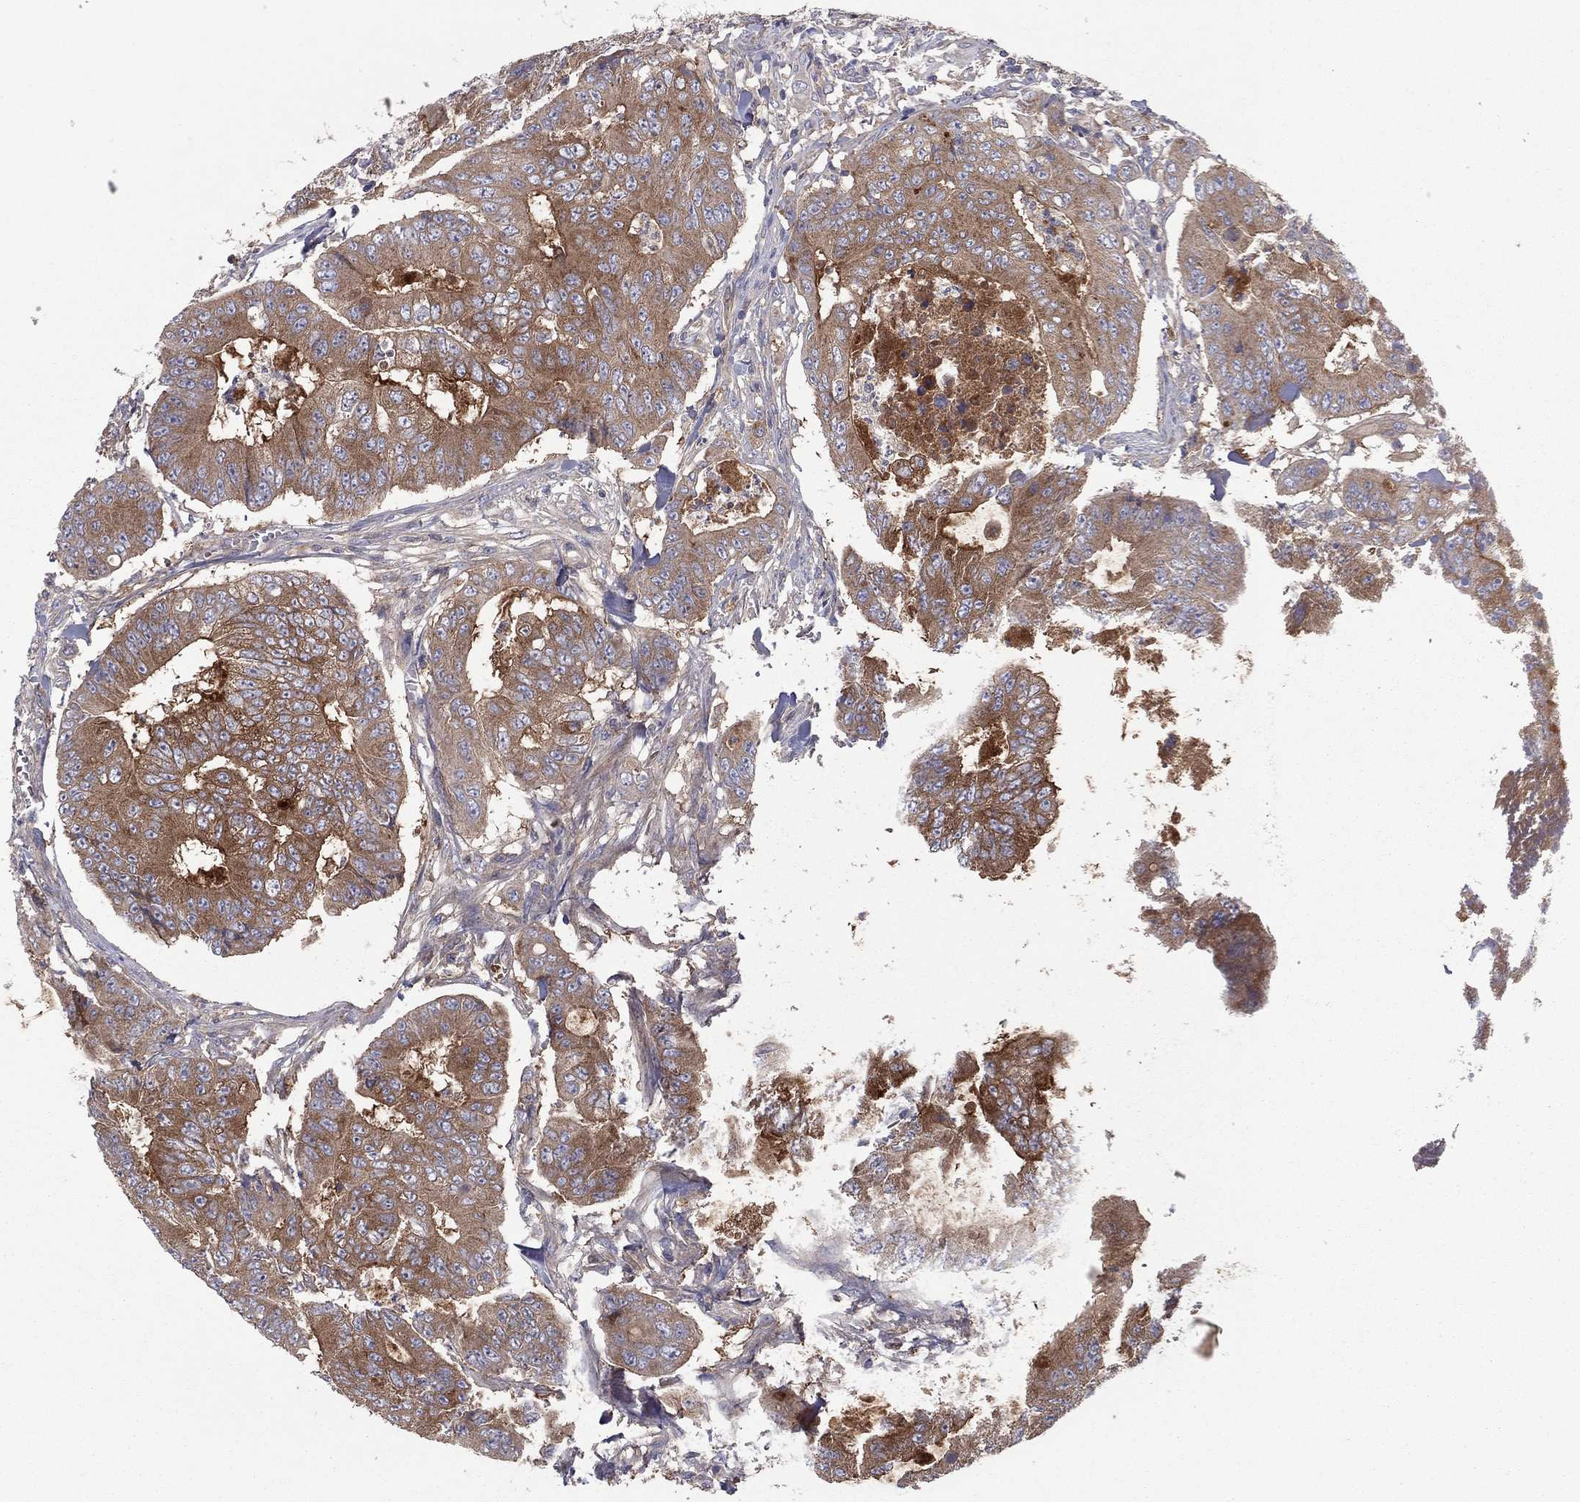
{"staining": {"intensity": "moderate", "quantity": ">75%", "location": "cytoplasmic/membranous"}, "tissue": "colorectal cancer", "cell_type": "Tumor cells", "image_type": "cancer", "snomed": [{"axis": "morphology", "description": "Adenocarcinoma, NOS"}, {"axis": "topography", "description": "Colon"}], "caption": "DAB immunohistochemical staining of human colorectal adenocarcinoma exhibits moderate cytoplasmic/membranous protein expression in about >75% of tumor cells. The protein is stained brown, and the nuclei are stained in blue (DAB (3,3'-diaminobenzidine) IHC with brightfield microscopy, high magnification).", "gene": "RNF123", "patient": {"sex": "female", "age": 48}}